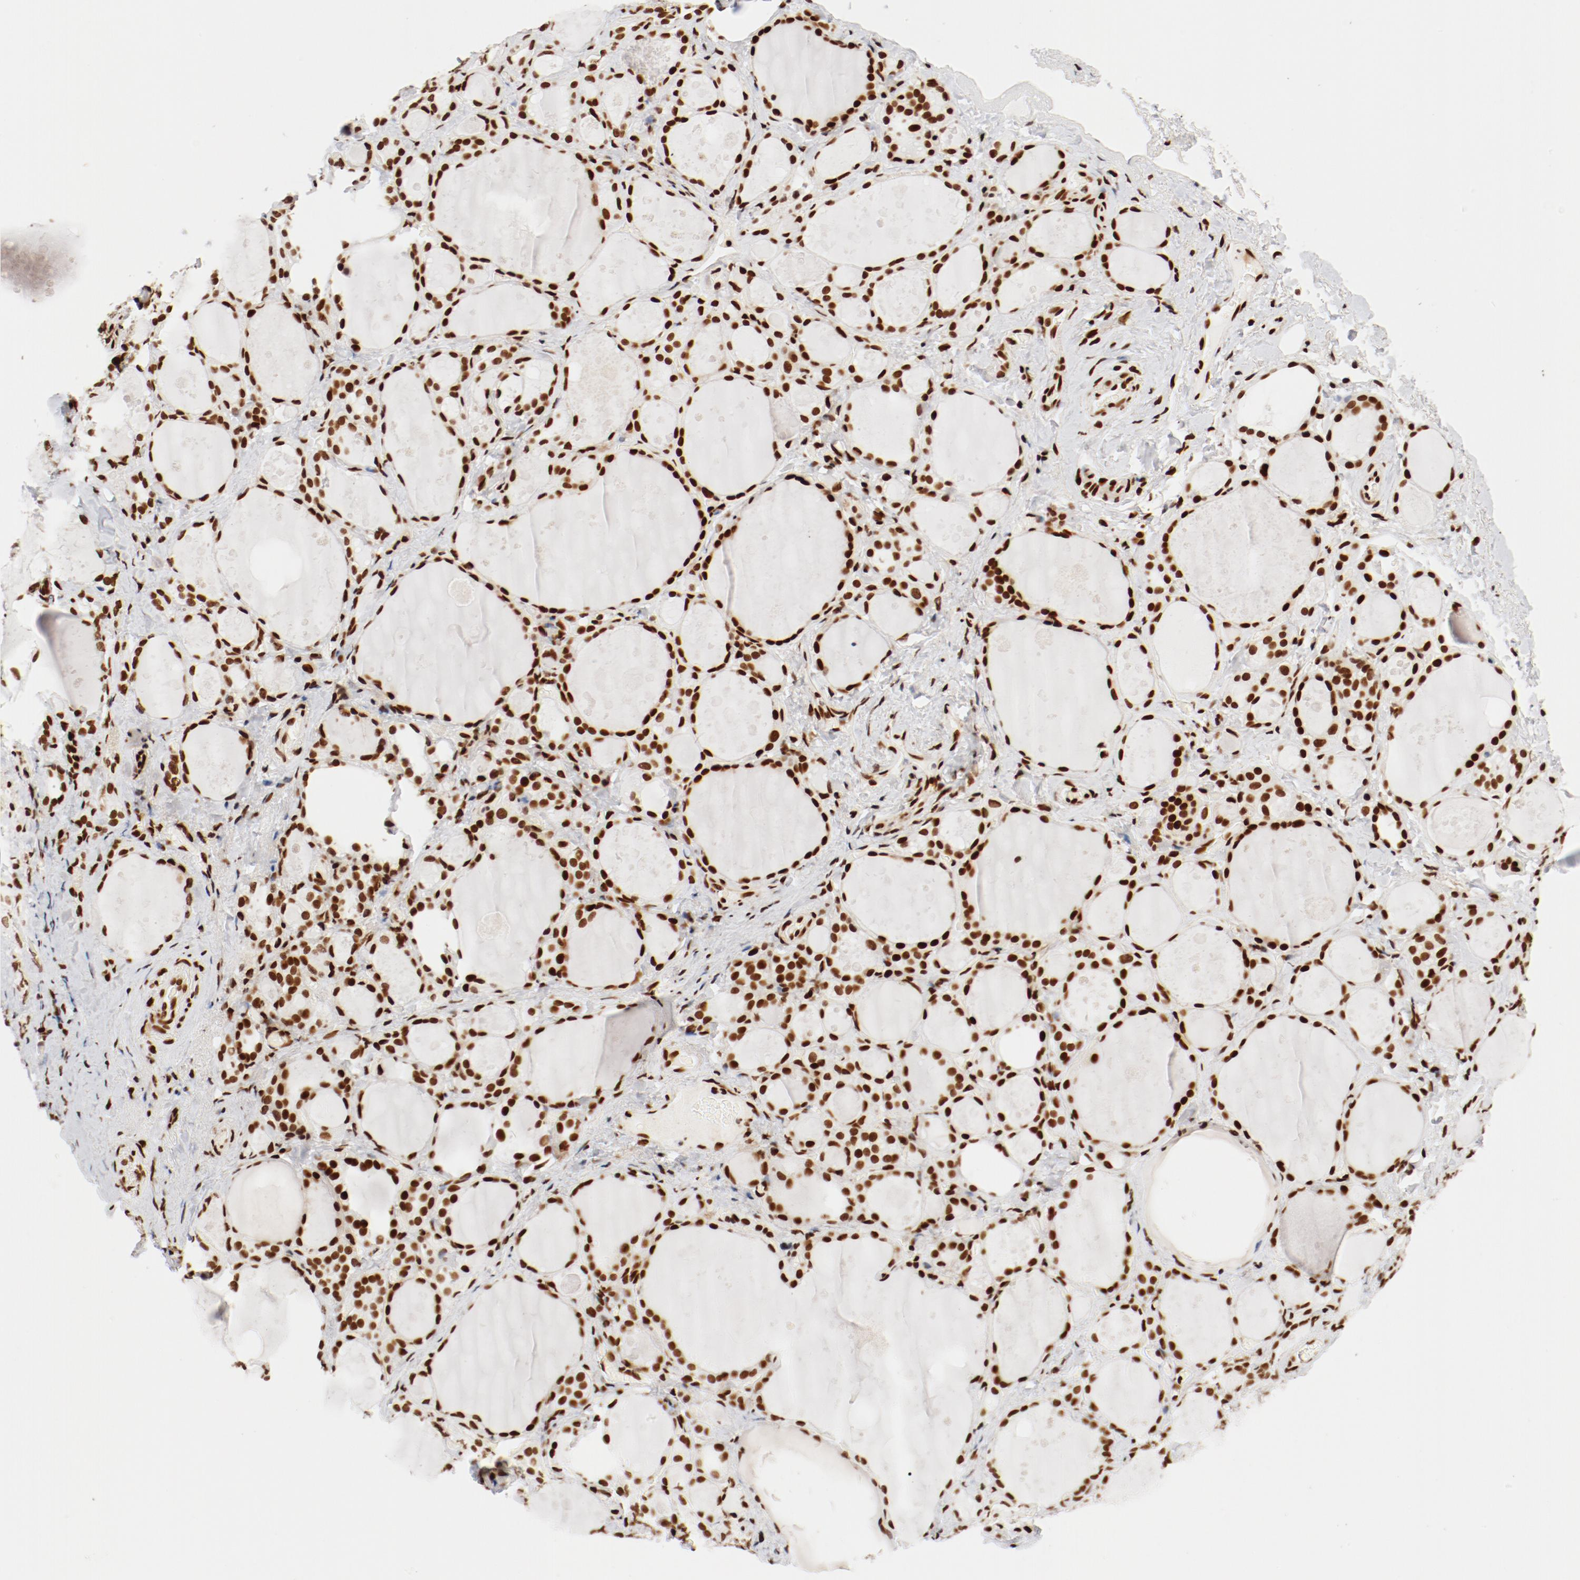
{"staining": {"intensity": "strong", "quantity": ">75%", "location": "nuclear"}, "tissue": "thyroid gland", "cell_type": "Glandular cells", "image_type": "normal", "snomed": [{"axis": "morphology", "description": "Normal tissue, NOS"}, {"axis": "topography", "description": "Thyroid gland"}], "caption": "Strong nuclear staining is appreciated in about >75% of glandular cells in unremarkable thyroid gland. The protein is stained brown, and the nuclei are stained in blue (DAB (3,3'-diaminobenzidine) IHC with brightfield microscopy, high magnification).", "gene": "CTBP1", "patient": {"sex": "female", "age": 75}}